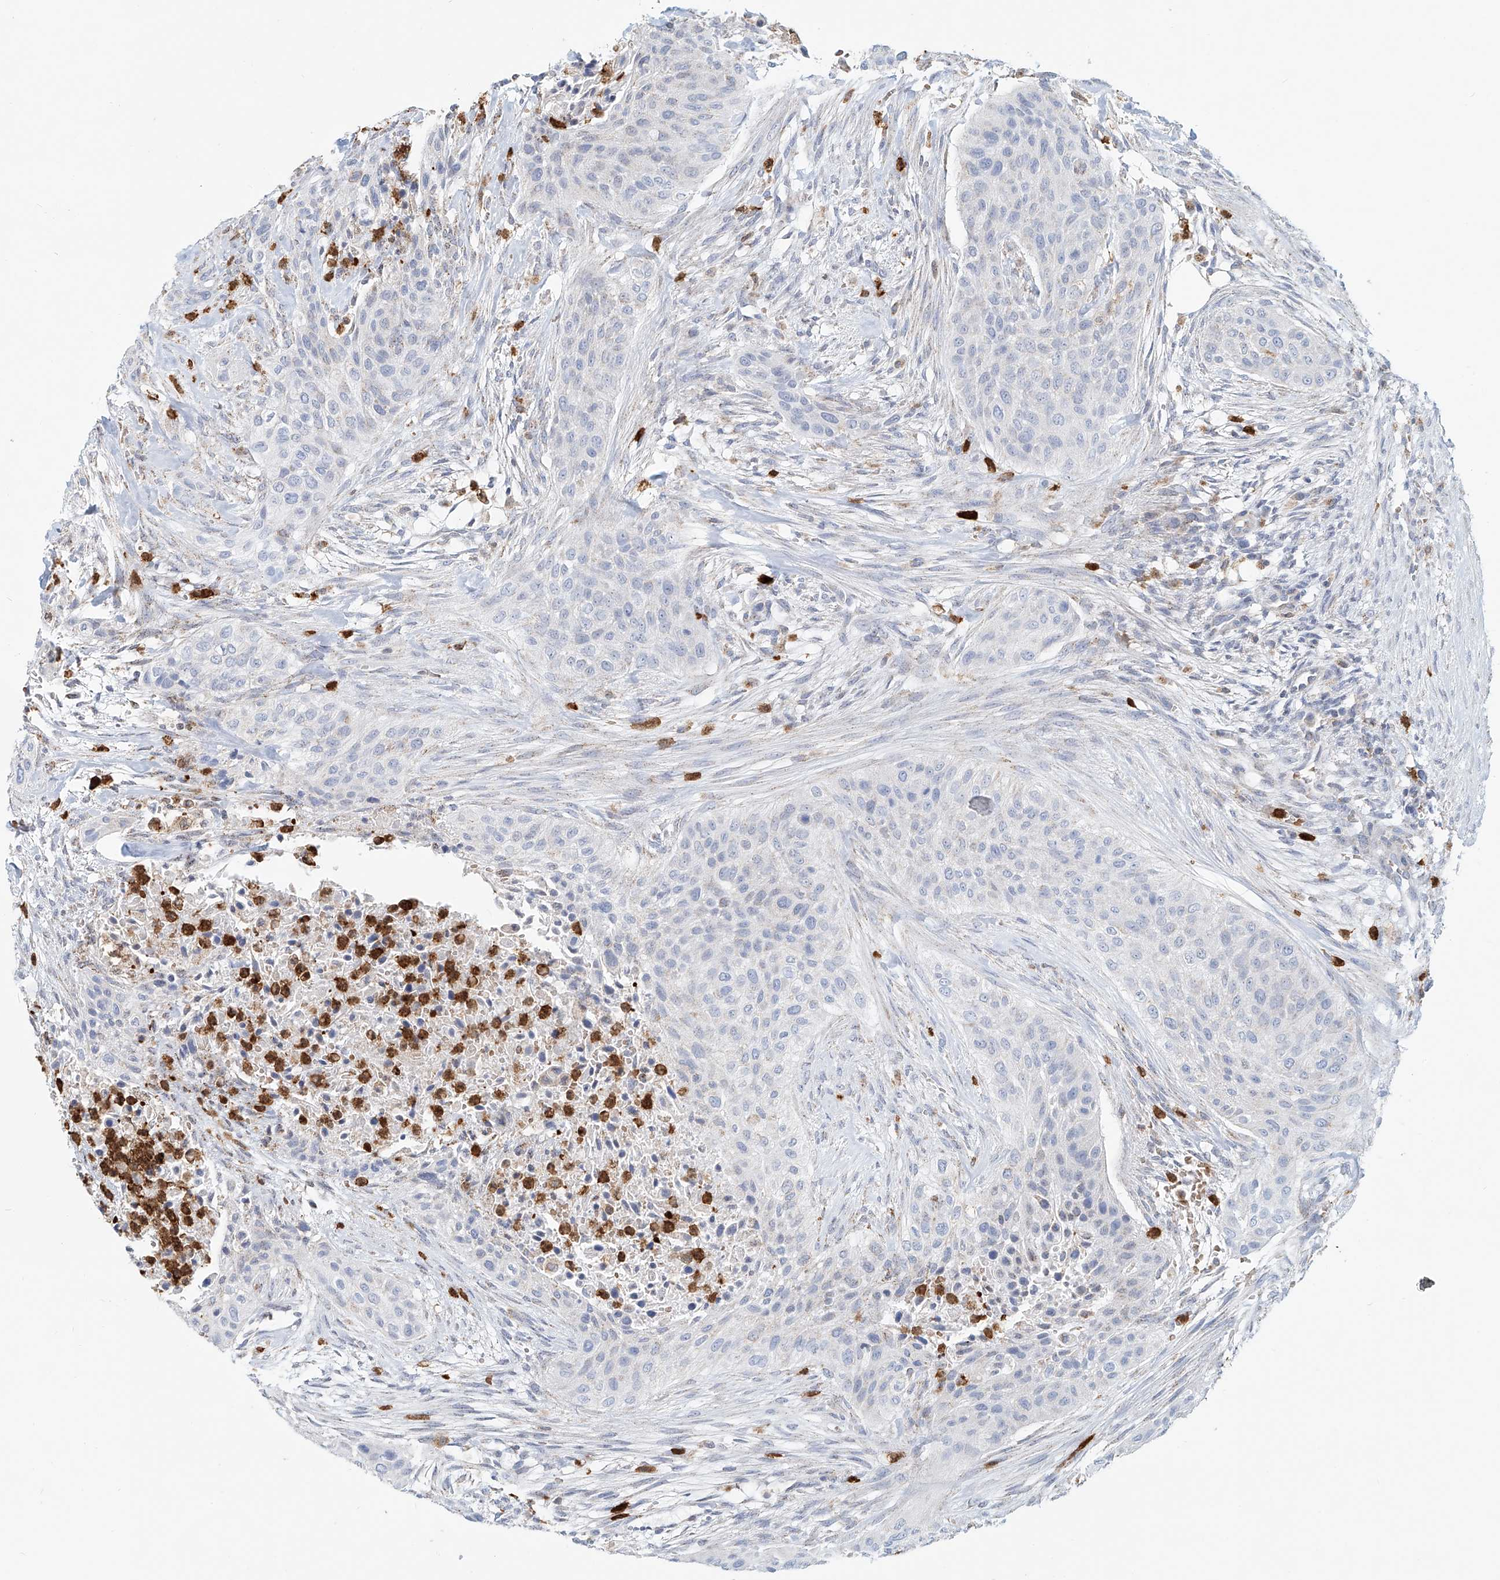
{"staining": {"intensity": "negative", "quantity": "none", "location": "none"}, "tissue": "urothelial cancer", "cell_type": "Tumor cells", "image_type": "cancer", "snomed": [{"axis": "morphology", "description": "Urothelial carcinoma, High grade"}, {"axis": "topography", "description": "Urinary bladder"}], "caption": "IHC histopathology image of human urothelial cancer stained for a protein (brown), which exhibits no positivity in tumor cells.", "gene": "PTPRA", "patient": {"sex": "male", "age": 35}}